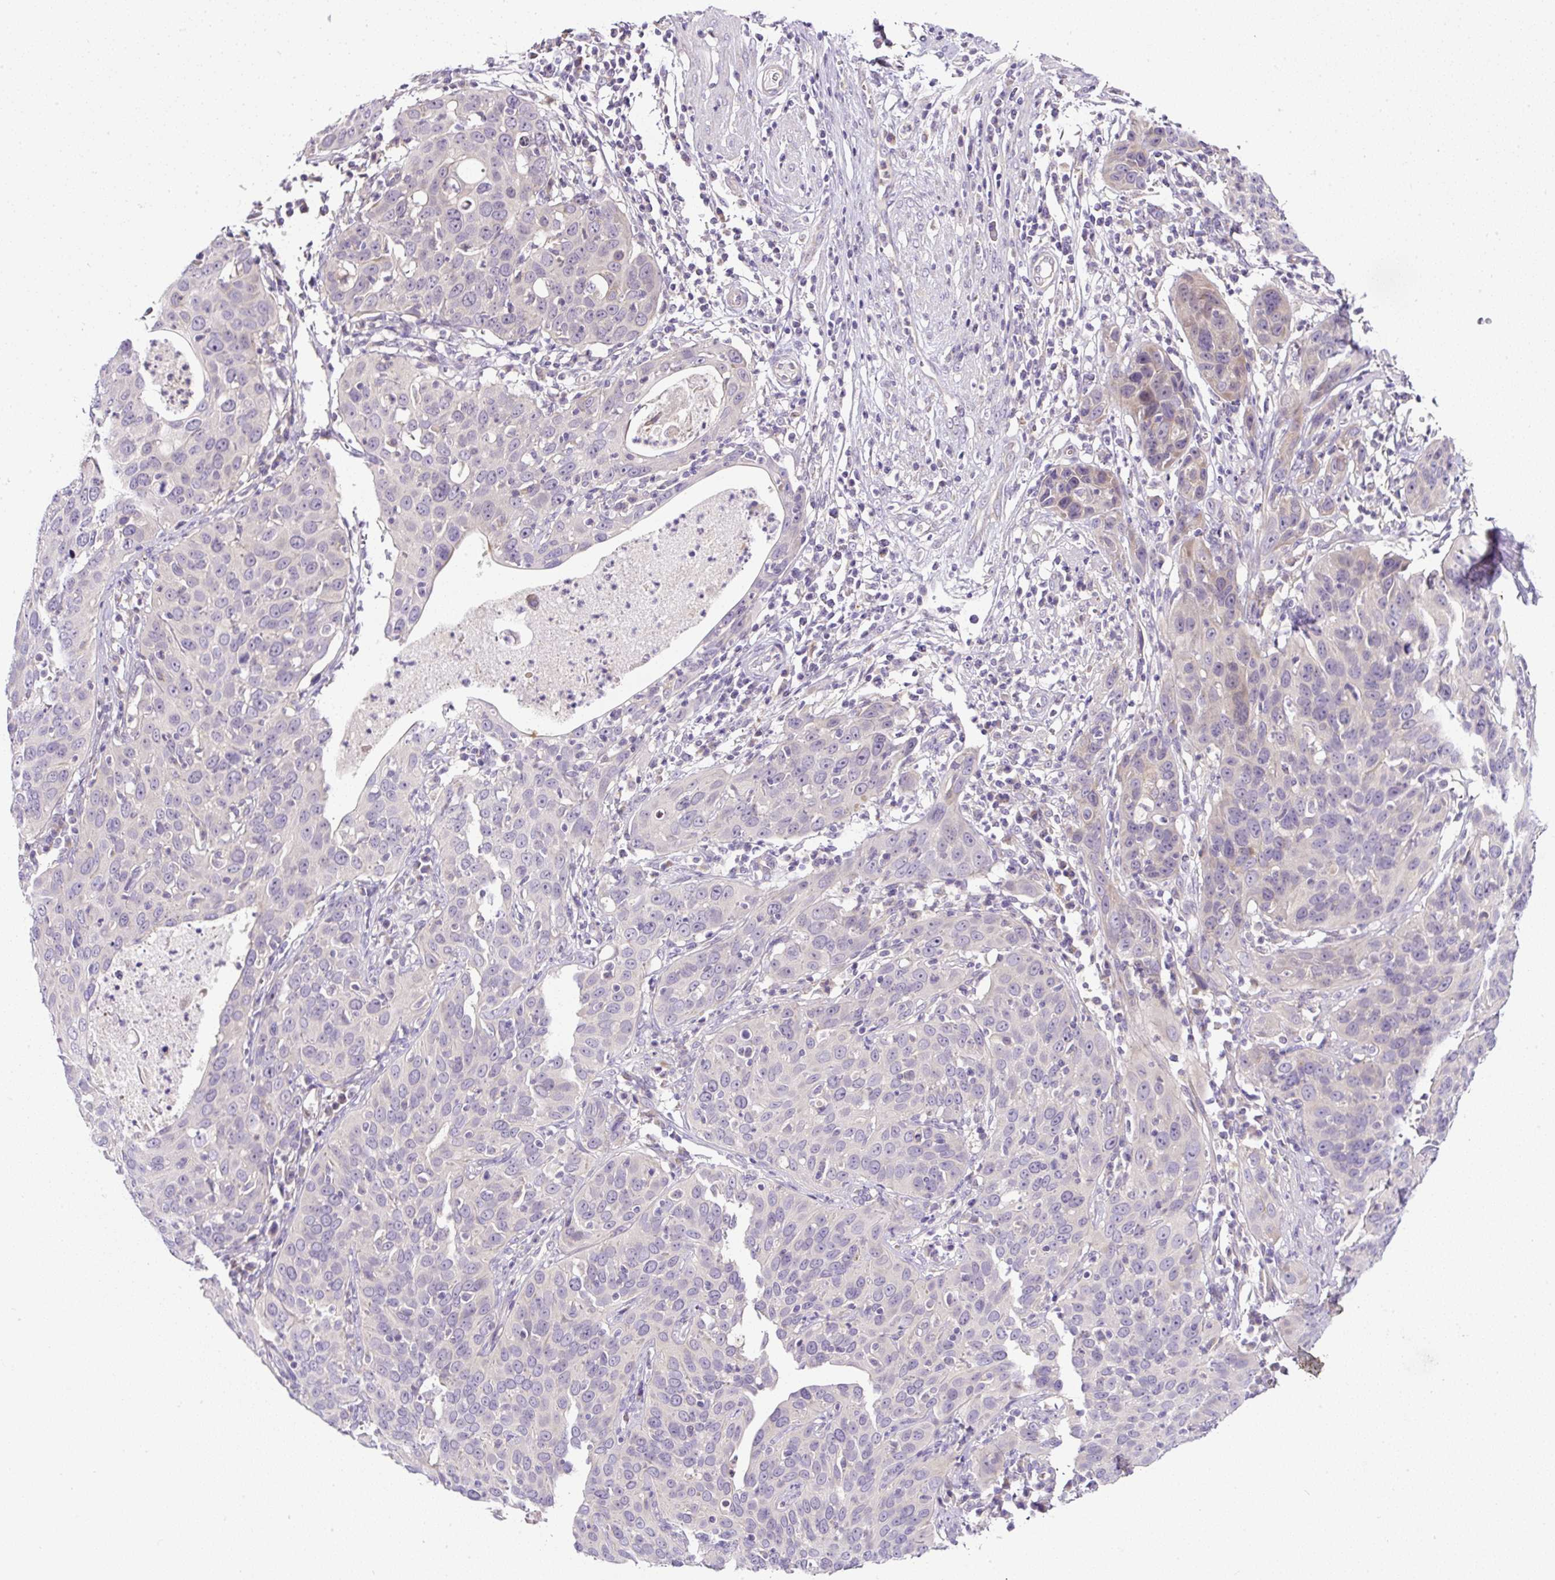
{"staining": {"intensity": "negative", "quantity": "none", "location": "none"}, "tissue": "cervical cancer", "cell_type": "Tumor cells", "image_type": "cancer", "snomed": [{"axis": "morphology", "description": "Squamous cell carcinoma, NOS"}, {"axis": "topography", "description": "Cervix"}], "caption": "This image is of cervical squamous cell carcinoma stained with IHC to label a protein in brown with the nuclei are counter-stained blue. There is no staining in tumor cells.", "gene": "HPS4", "patient": {"sex": "female", "age": 36}}